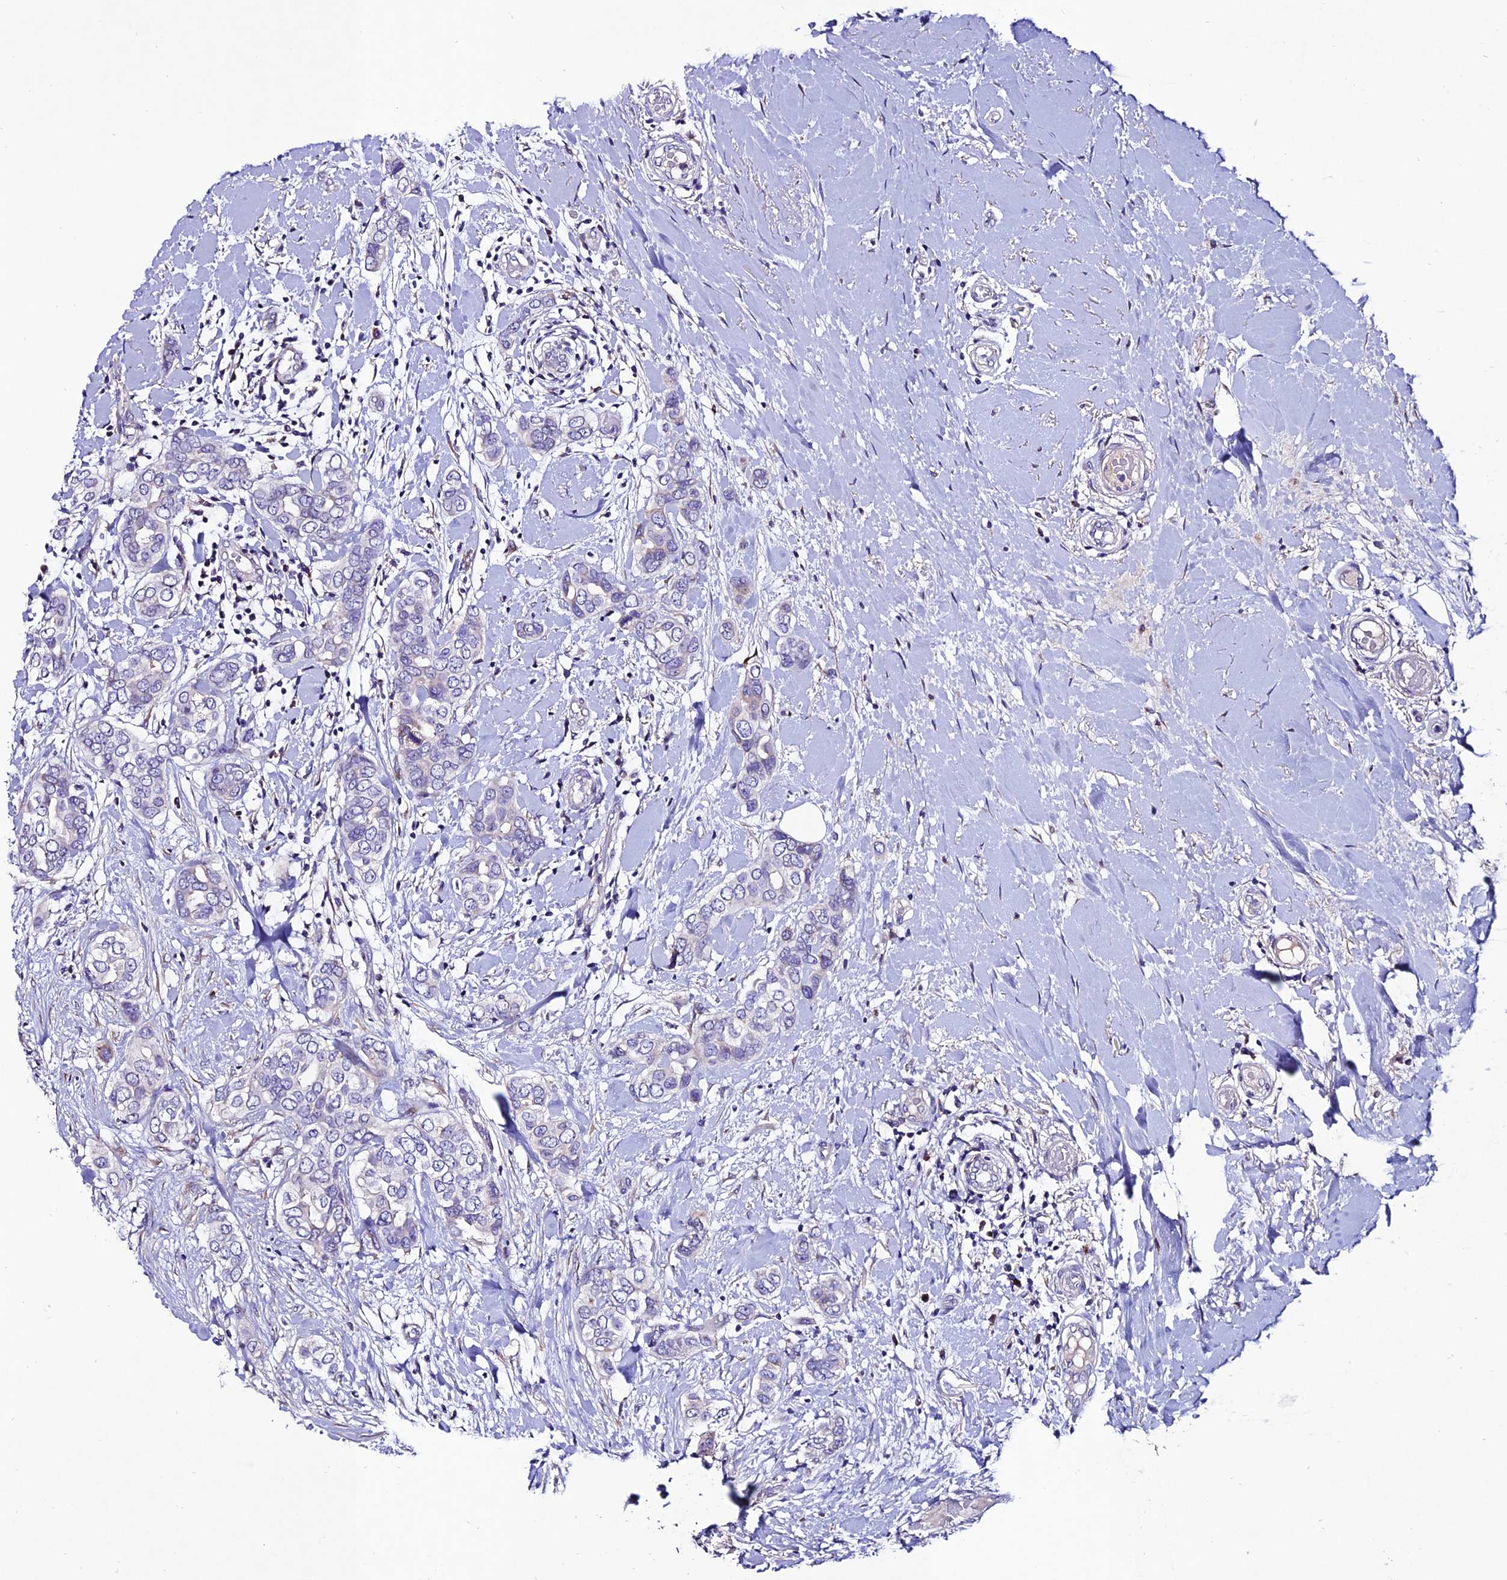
{"staining": {"intensity": "negative", "quantity": "none", "location": "none"}, "tissue": "breast cancer", "cell_type": "Tumor cells", "image_type": "cancer", "snomed": [{"axis": "morphology", "description": "Lobular carcinoma"}, {"axis": "topography", "description": "Breast"}], "caption": "Breast lobular carcinoma stained for a protein using IHC demonstrates no expression tumor cells.", "gene": "OR51Q1", "patient": {"sex": "female", "age": 51}}